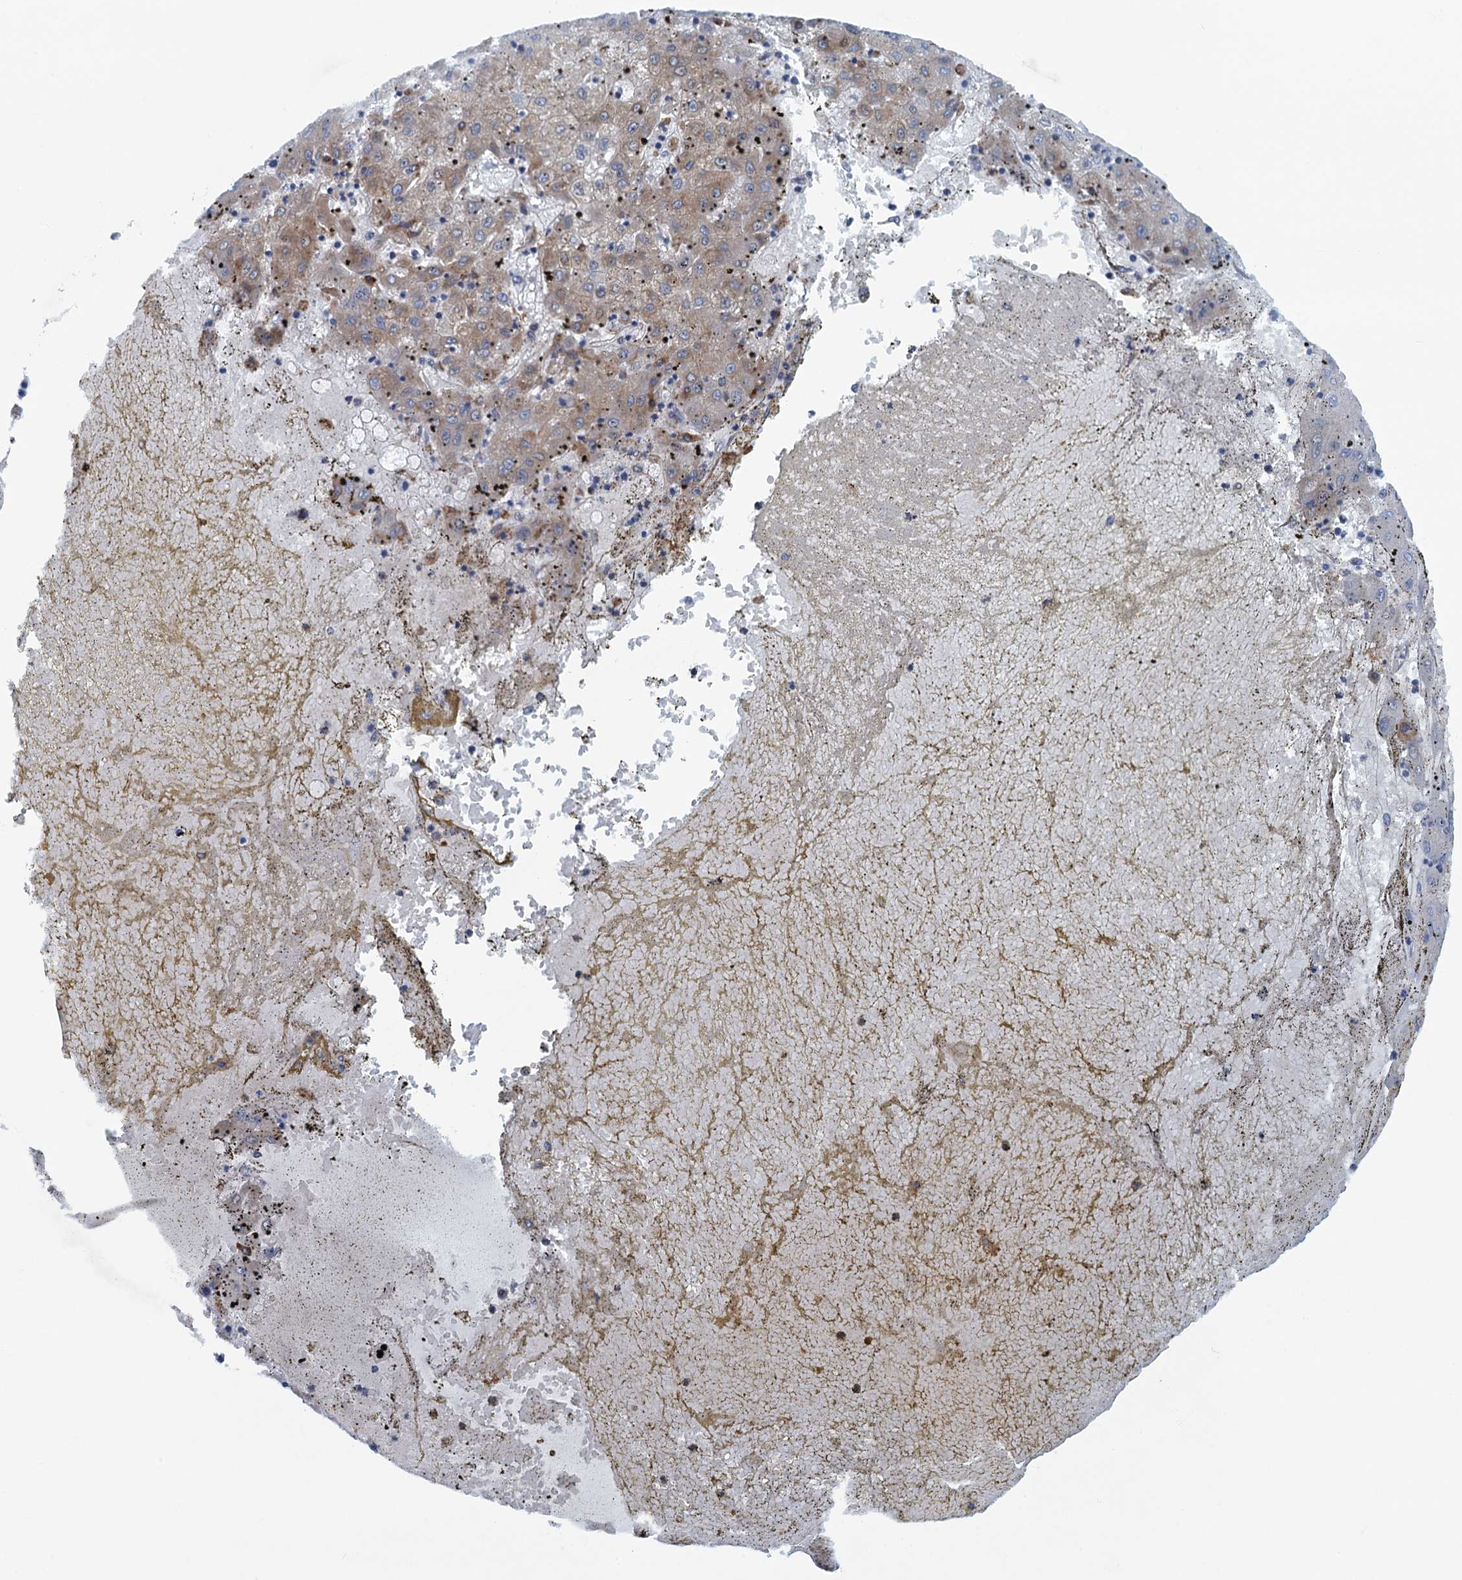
{"staining": {"intensity": "moderate", "quantity": ">75%", "location": "cytoplasmic/membranous"}, "tissue": "liver cancer", "cell_type": "Tumor cells", "image_type": "cancer", "snomed": [{"axis": "morphology", "description": "Carcinoma, Hepatocellular, NOS"}, {"axis": "topography", "description": "Liver"}], "caption": "Liver hepatocellular carcinoma was stained to show a protein in brown. There is medium levels of moderate cytoplasmic/membranous positivity in about >75% of tumor cells.", "gene": "MYDGF", "patient": {"sex": "male", "age": 72}}